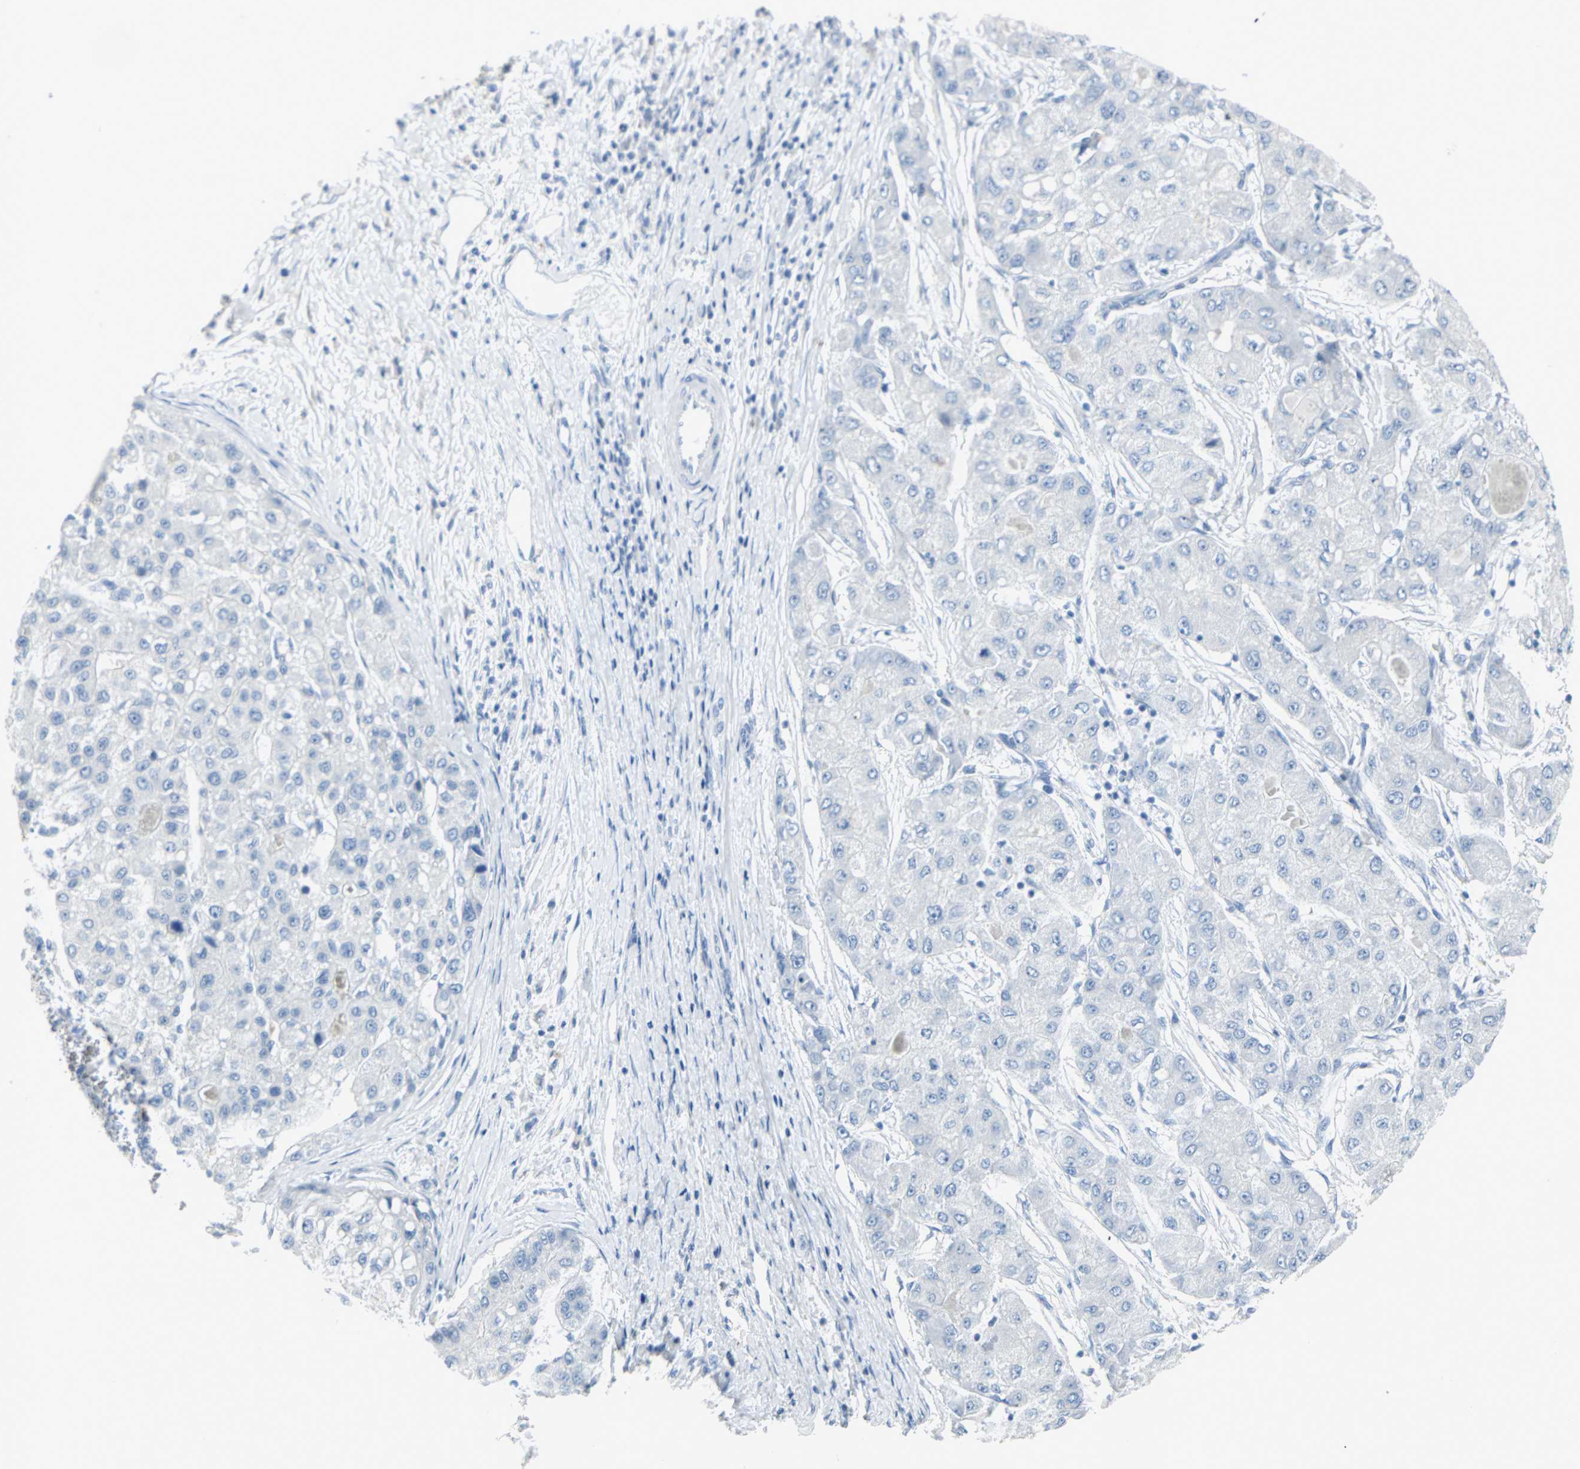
{"staining": {"intensity": "negative", "quantity": "none", "location": "none"}, "tissue": "liver cancer", "cell_type": "Tumor cells", "image_type": "cancer", "snomed": [{"axis": "morphology", "description": "Carcinoma, Hepatocellular, NOS"}, {"axis": "topography", "description": "Liver"}], "caption": "High magnification brightfield microscopy of liver cancer stained with DAB (brown) and counterstained with hematoxylin (blue): tumor cells show no significant staining.", "gene": "STX1A", "patient": {"sex": "male", "age": 80}}